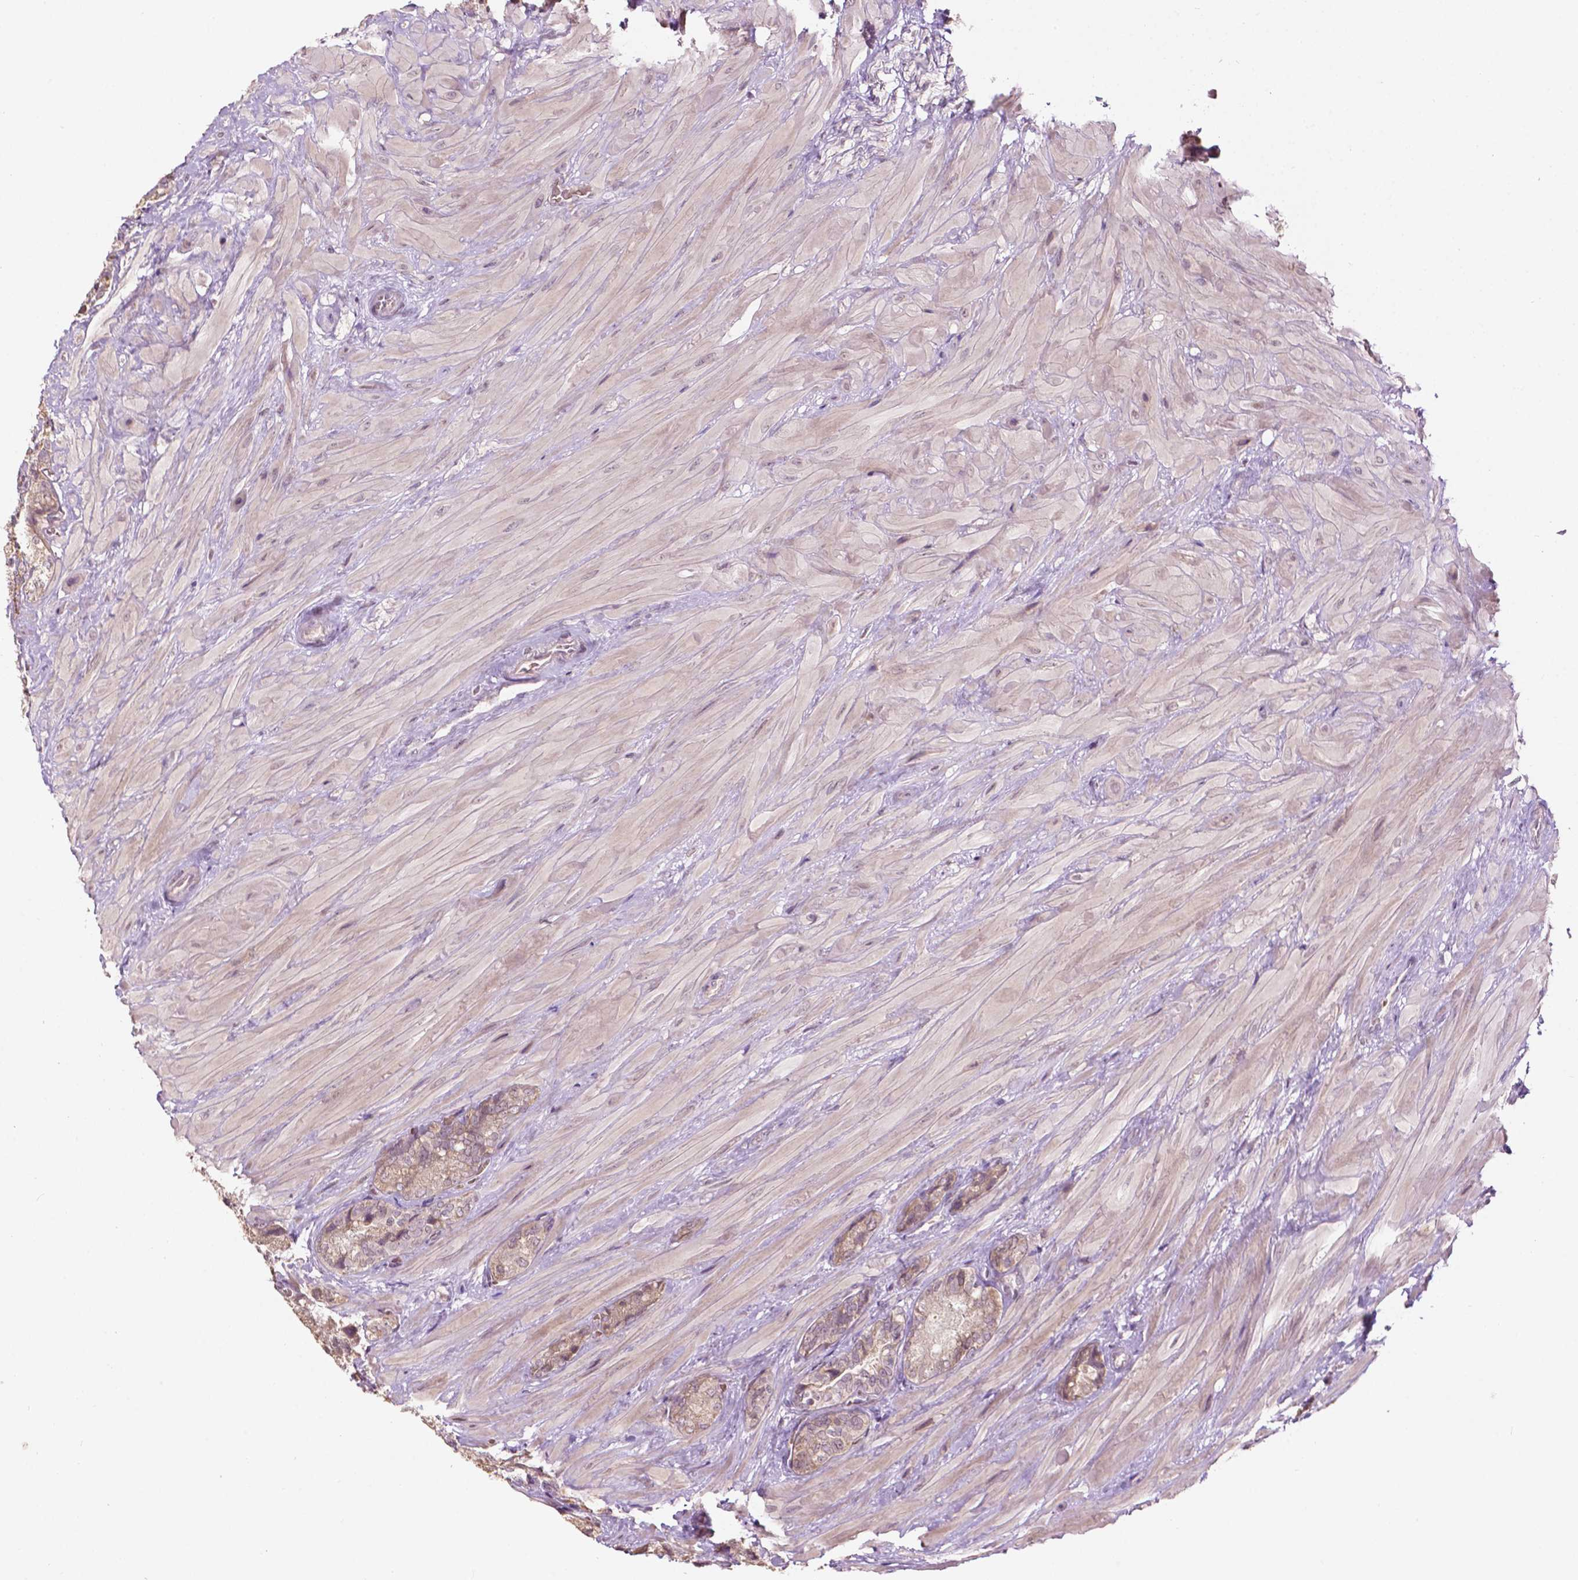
{"staining": {"intensity": "weak", "quantity": ">75%", "location": "cytoplasmic/membranous"}, "tissue": "seminal vesicle", "cell_type": "Glandular cells", "image_type": "normal", "snomed": [{"axis": "morphology", "description": "Normal tissue, NOS"}, {"axis": "topography", "description": "Seminal veicle"}], "caption": "IHC histopathology image of unremarkable seminal vesicle stained for a protein (brown), which reveals low levels of weak cytoplasmic/membranous positivity in about >75% of glandular cells.", "gene": "NOS1AP", "patient": {"sex": "male", "age": 57}}